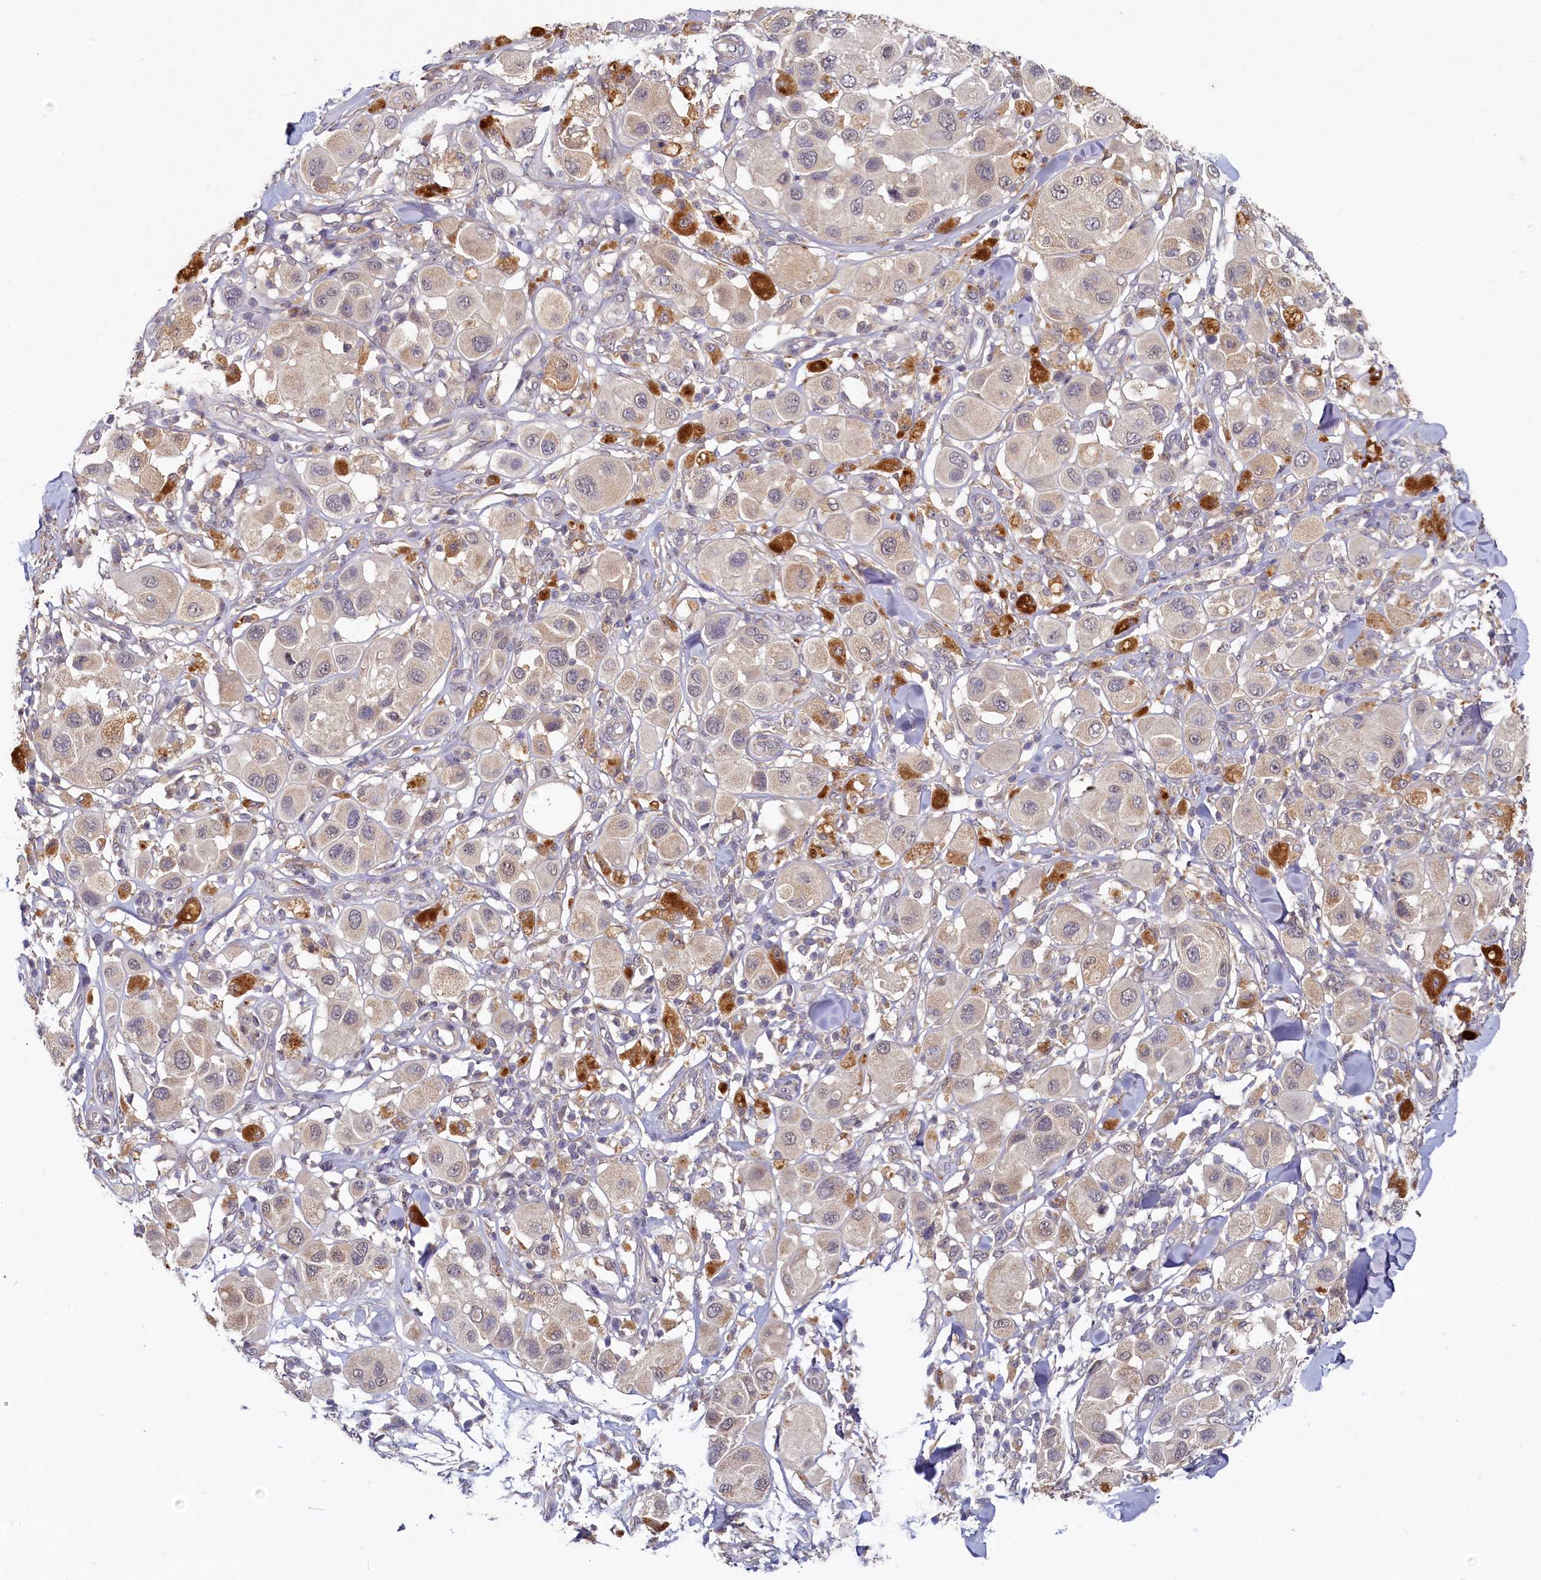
{"staining": {"intensity": "negative", "quantity": "none", "location": "none"}, "tissue": "melanoma", "cell_type": "Tumor cells", "image_type": "cancer", "snomed": [{"axis": "morphology", "description": "Malignant melanoma, Metastatic site"}, {"axis": "topography", "description": "Skin"}], "caption": "IHC photomicrograph of human melanoma stained for a protein (brown), which reveals no staining in tumor cells.", "gene": "HERC3", "patient": {"sex": "male", "age": 41}}